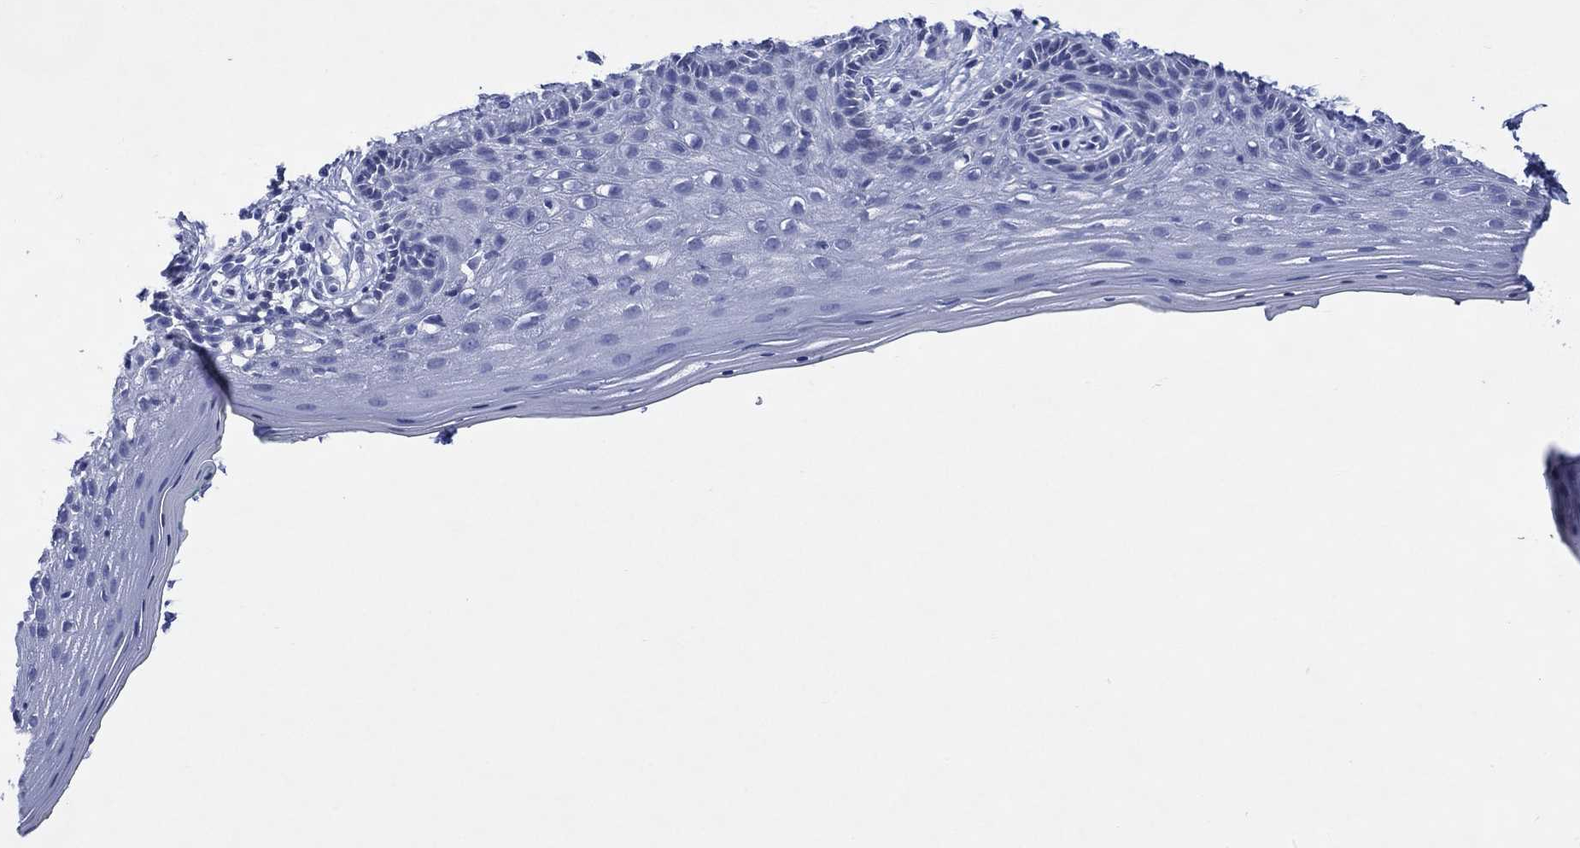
{"staining": {"intensity": "negative", "quantity": "none", "location": "none"}, "tissue": "vagina", "cell_type": "Squamous epithelial cells", "image_type": "normal", "snomed": [{"axis": "morphology", "description": "Normal tissue, NOS"}, {"axis": "topography", "description": "Vagina"}], "caption": "Protein analysis of normal vagina exhibits no significant positivity in squamous epithelial cells.", "gene": "ENSG00000285953", "patient": {"sex": "female", "age": 45}}